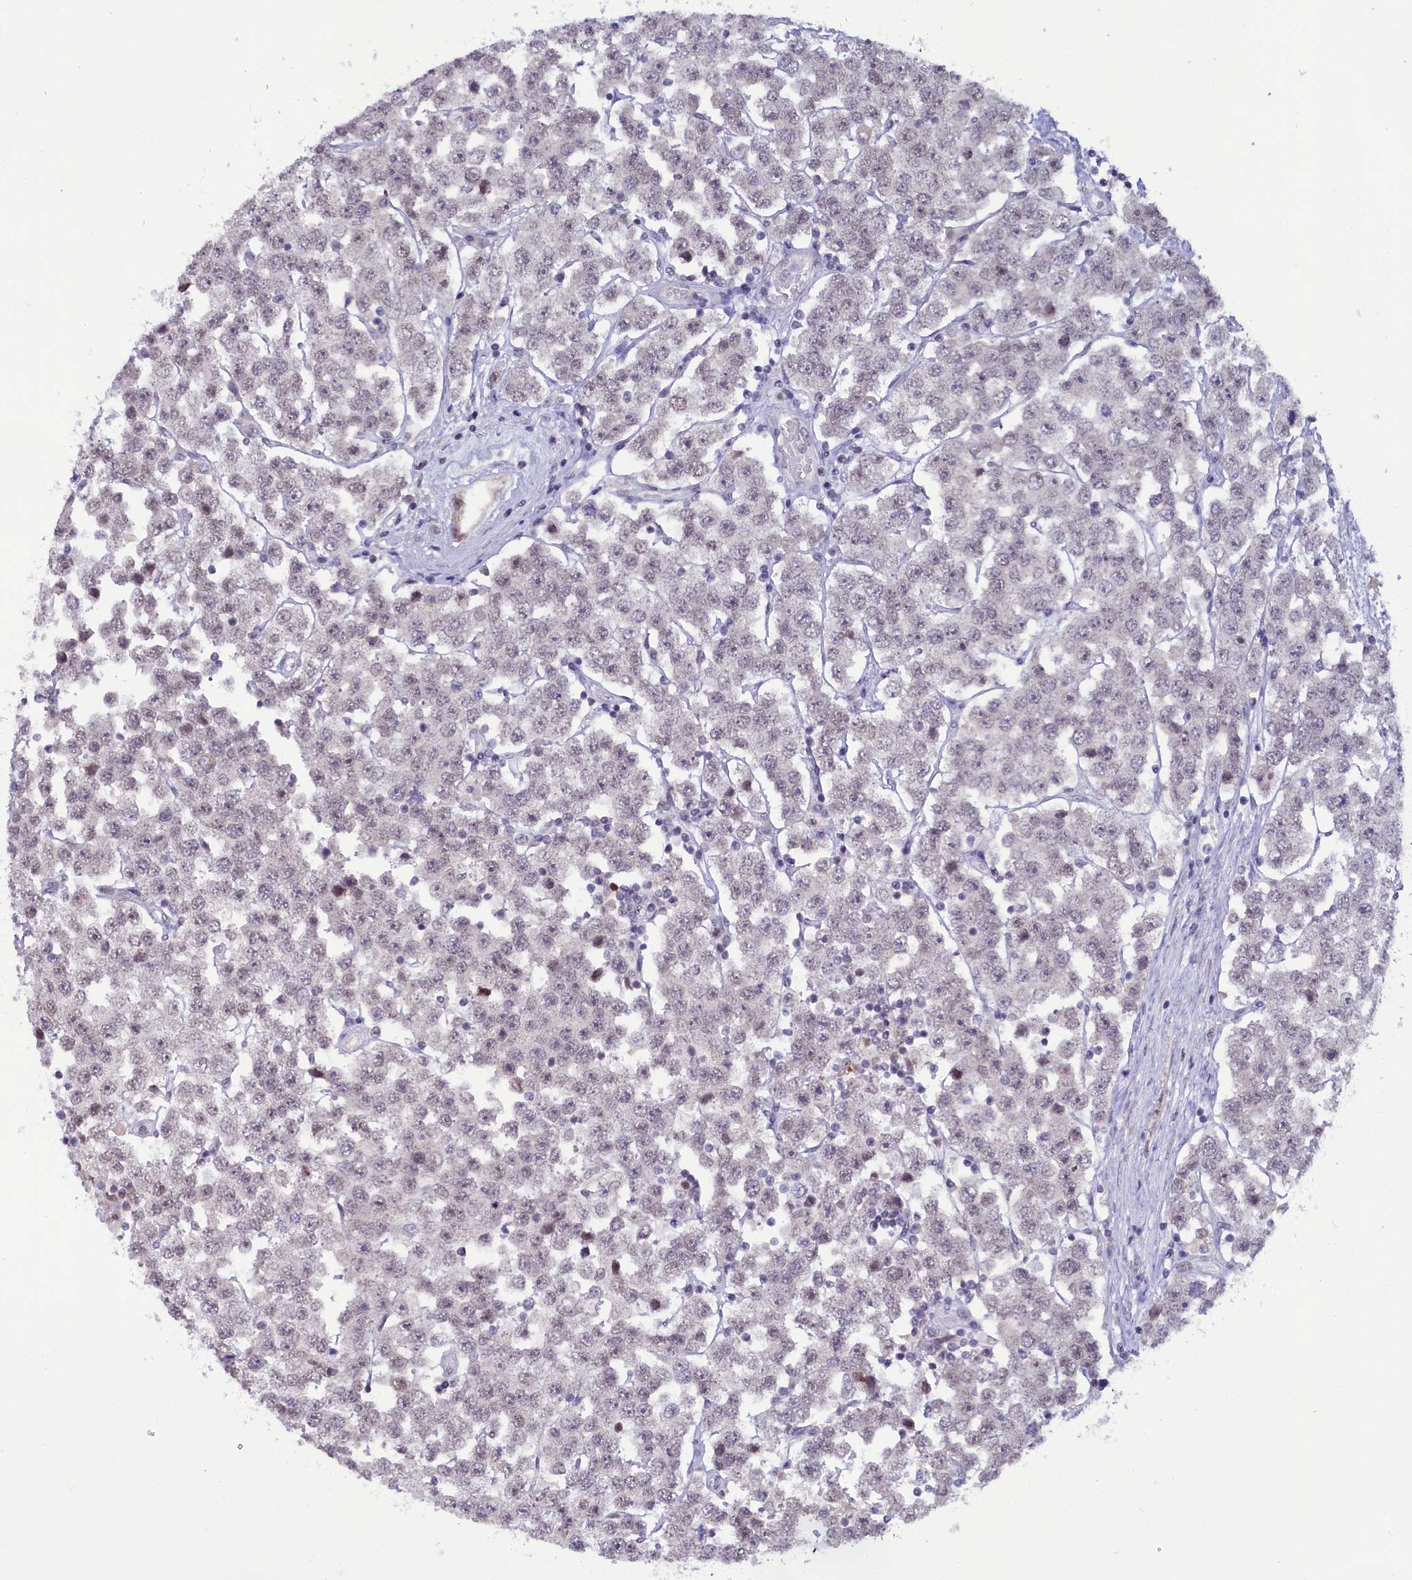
{"staining": {"intensity": "negative", "quantity": "none", "location": "none"}, "tissue": "testis cancer", "cell_type": "Tumor cells", "image_type": "cancer", "snomed": [{"axis": "morphology", "description": "Seminoma, NOS"}, {"axis": "topography", "description": "Testis"}], "caption": "Testis cancer was stained to show a protein in brown. There is no significant expression in tumor cells. (Stains: DAB (3,3'-diaminobenzidine) immunohistochemistry (IHC) with hematoxylin counter stain, Microscopy: brightfield microscopy at high magnification).", "gene": "SCAF11", "patient": {"sex": "male", "age": 28}}